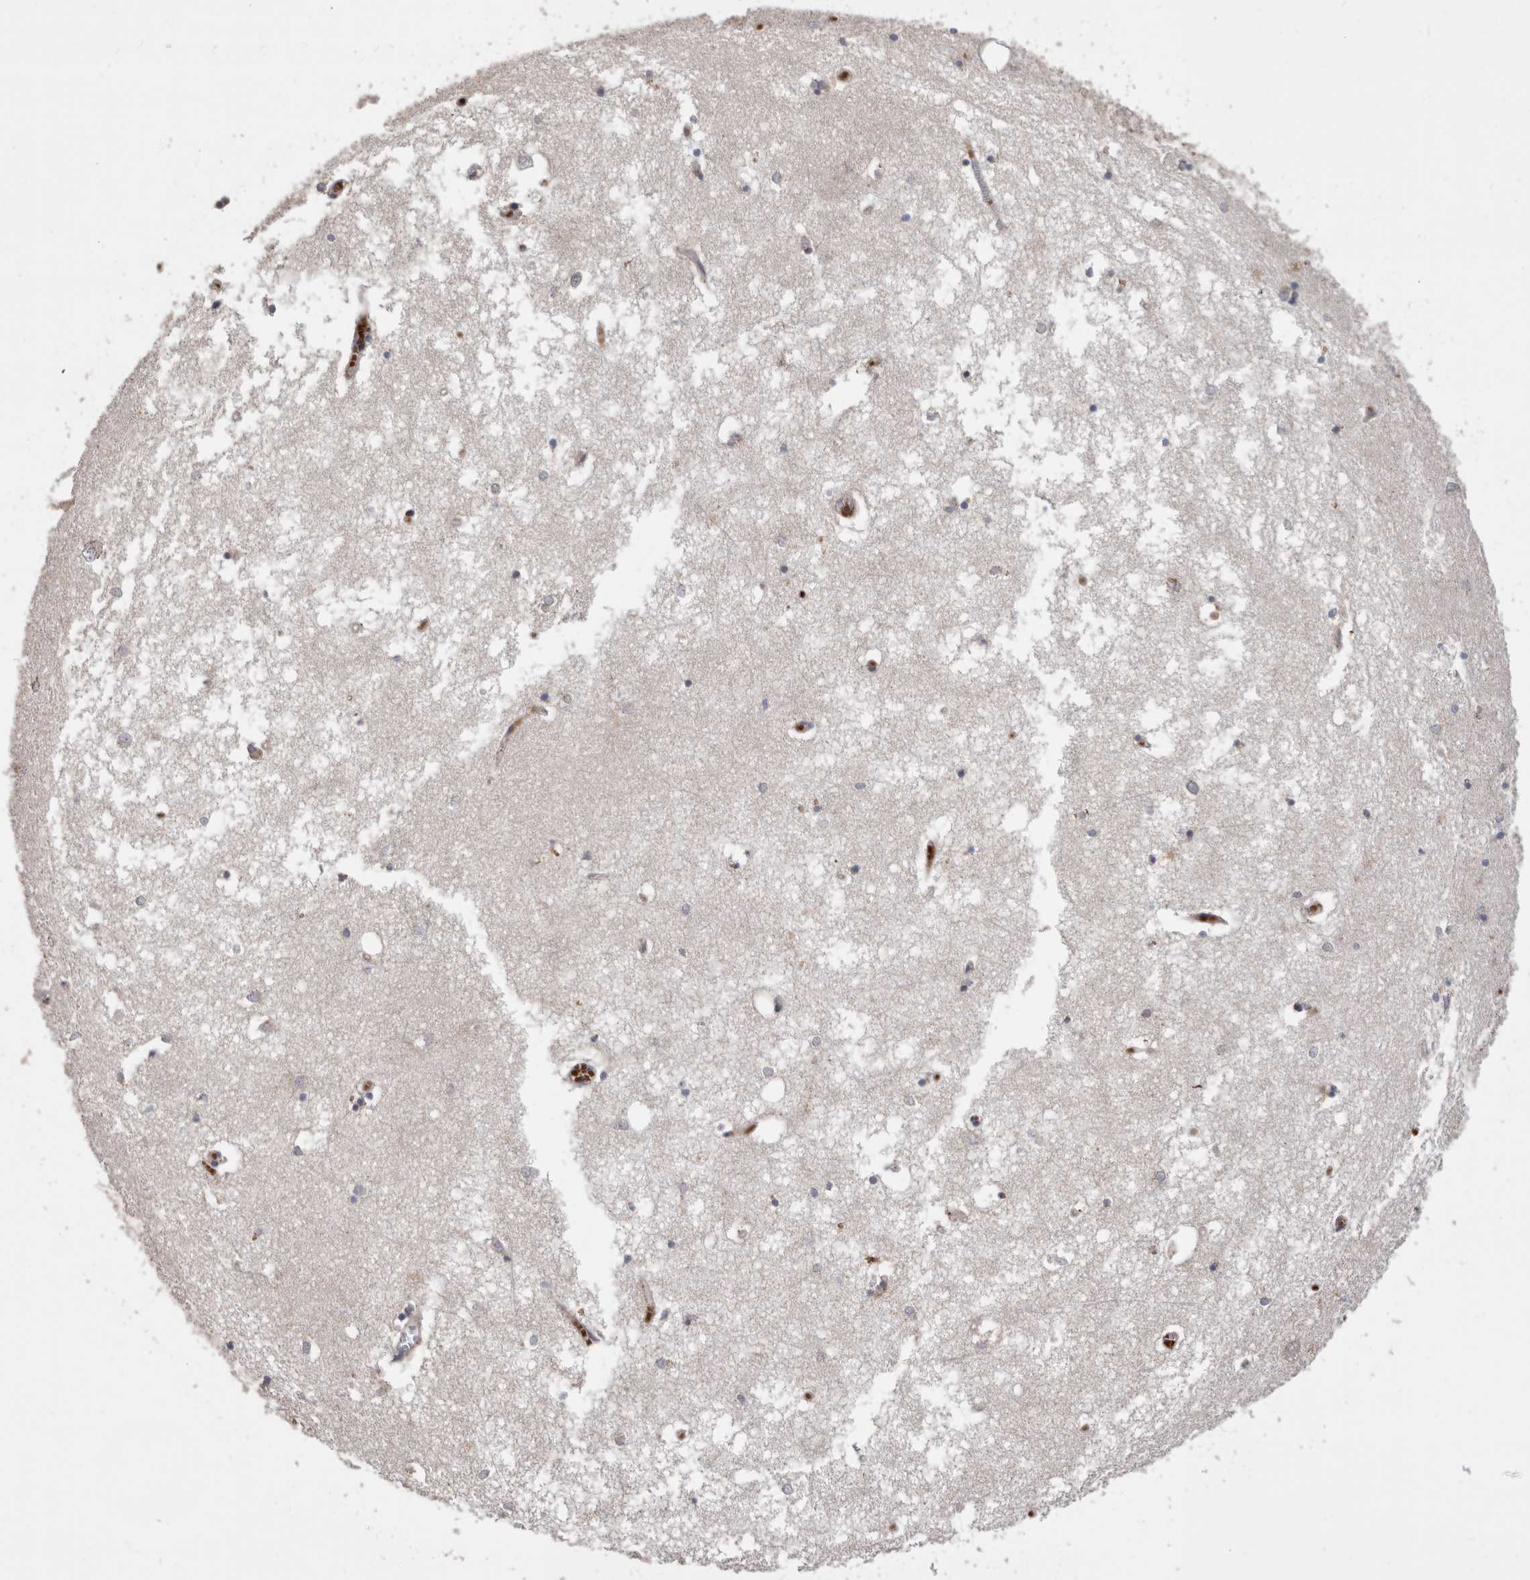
{"staining": {"intensity": "moderate", "quantity": "<25%", "location": "cytoplasmic/membranous"}, "tissue": "hippocampus", "cell_type": "Glial cells", "image_type": "normal", "snomed": [{"axis": "morphology", "description": "Normal tissue, NOS"}, {"axis": "topography", "description": "Hippocampus"}], "caption": "Immunohistochemical staining of normal hippocampus demonstrates <25% levels of moderate cytoplasmic/membranous protein expression in about <25% of glial cells. Nuclei are stained in blue.", "gene": "CRISPLD2", "patient": {"sex": "male", "age": 70}}